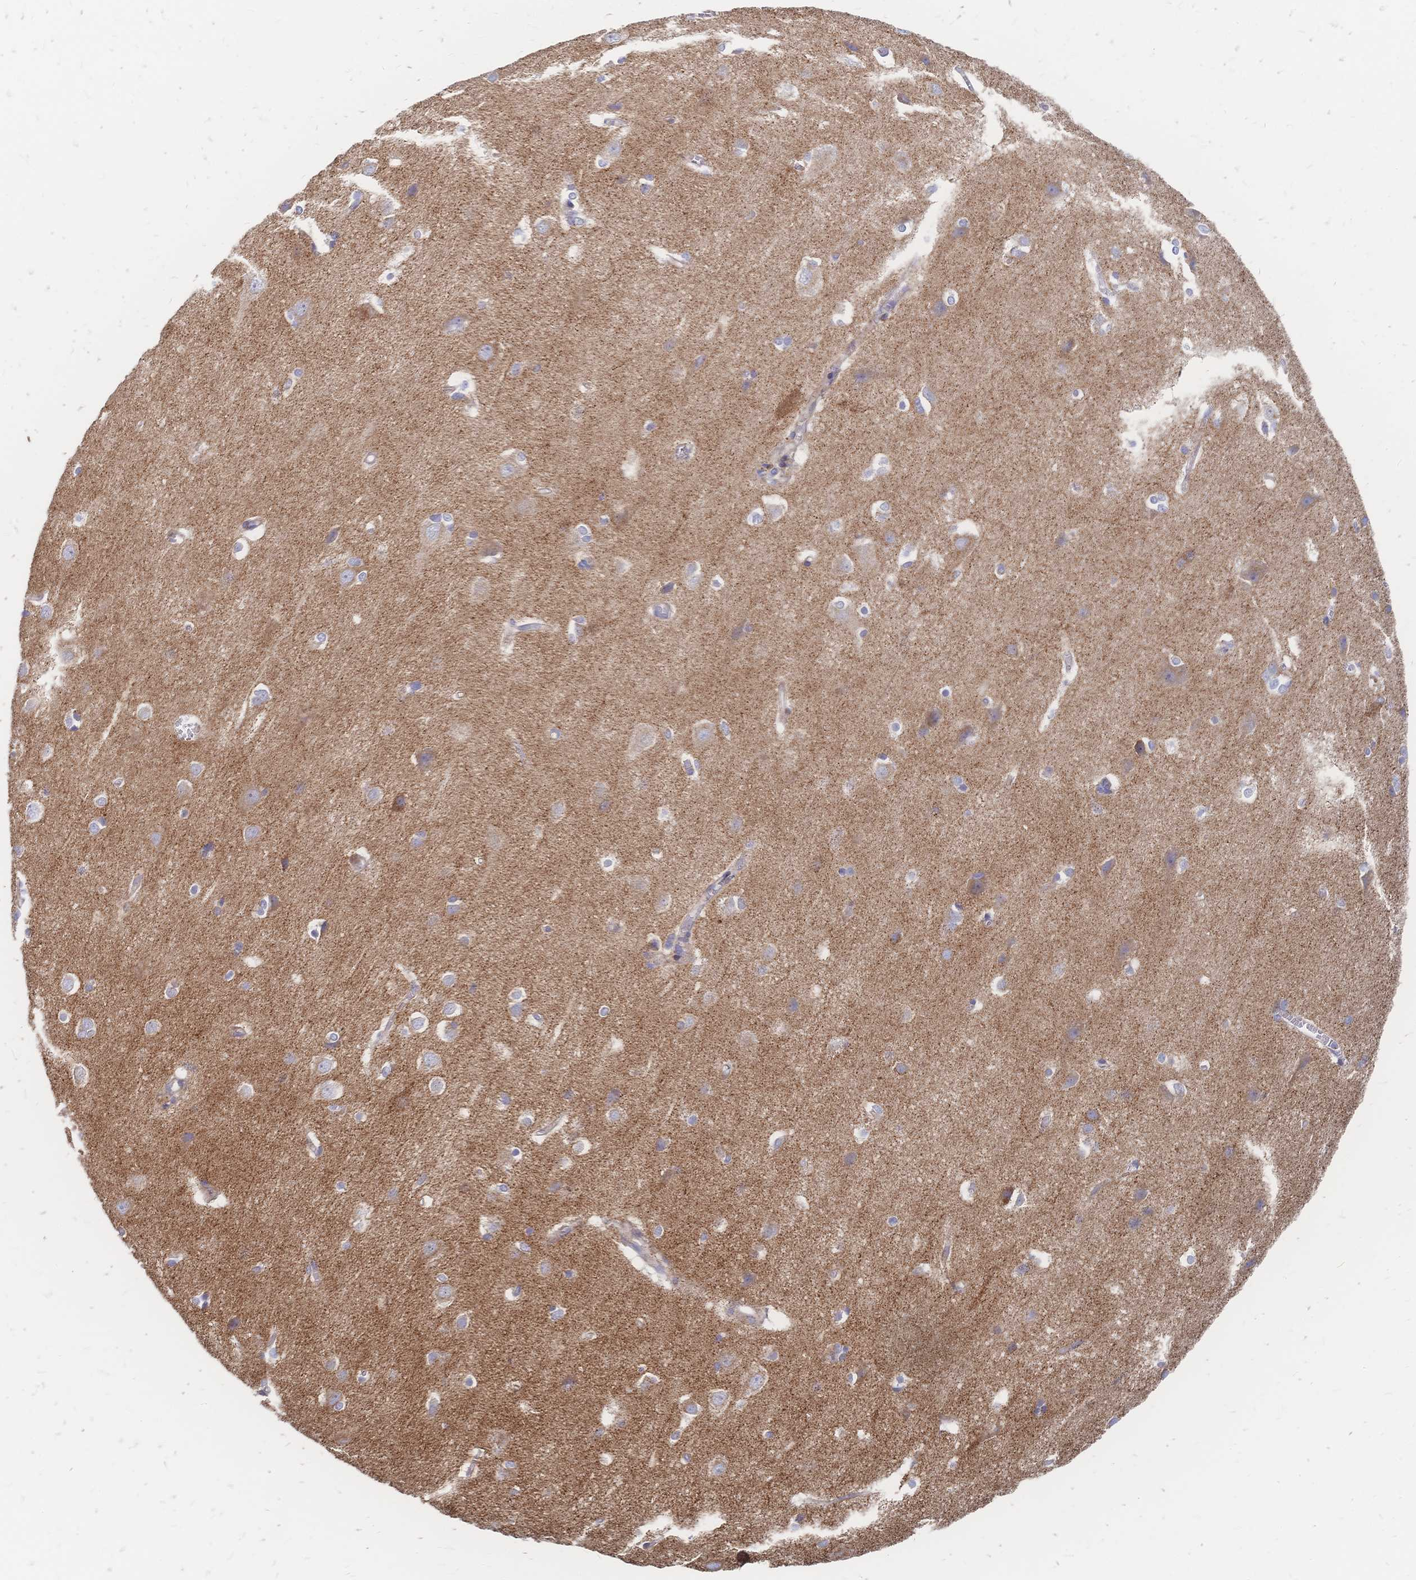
{"staining": {"intensity": "negative", "quantity": "none", "location": "none"}, "tissue": "cerebral cortex", "cell_type": "Endothelial cells", "image_type": "normal", "snomed": [{"axis": "morphology", "description": "Normal tissue, NOS"}, {"axis": "topography", "description": "Cerebral cortex"}], "caption": "Immunohistochemistry (IHC) micrograph of benign cerebral cortex: cerebral cortex stained with DAB exhibits no significant protein positivity in endothelial cells.", "gene": "SORBS1", "patient": {"sex": "male", "age": 37}}